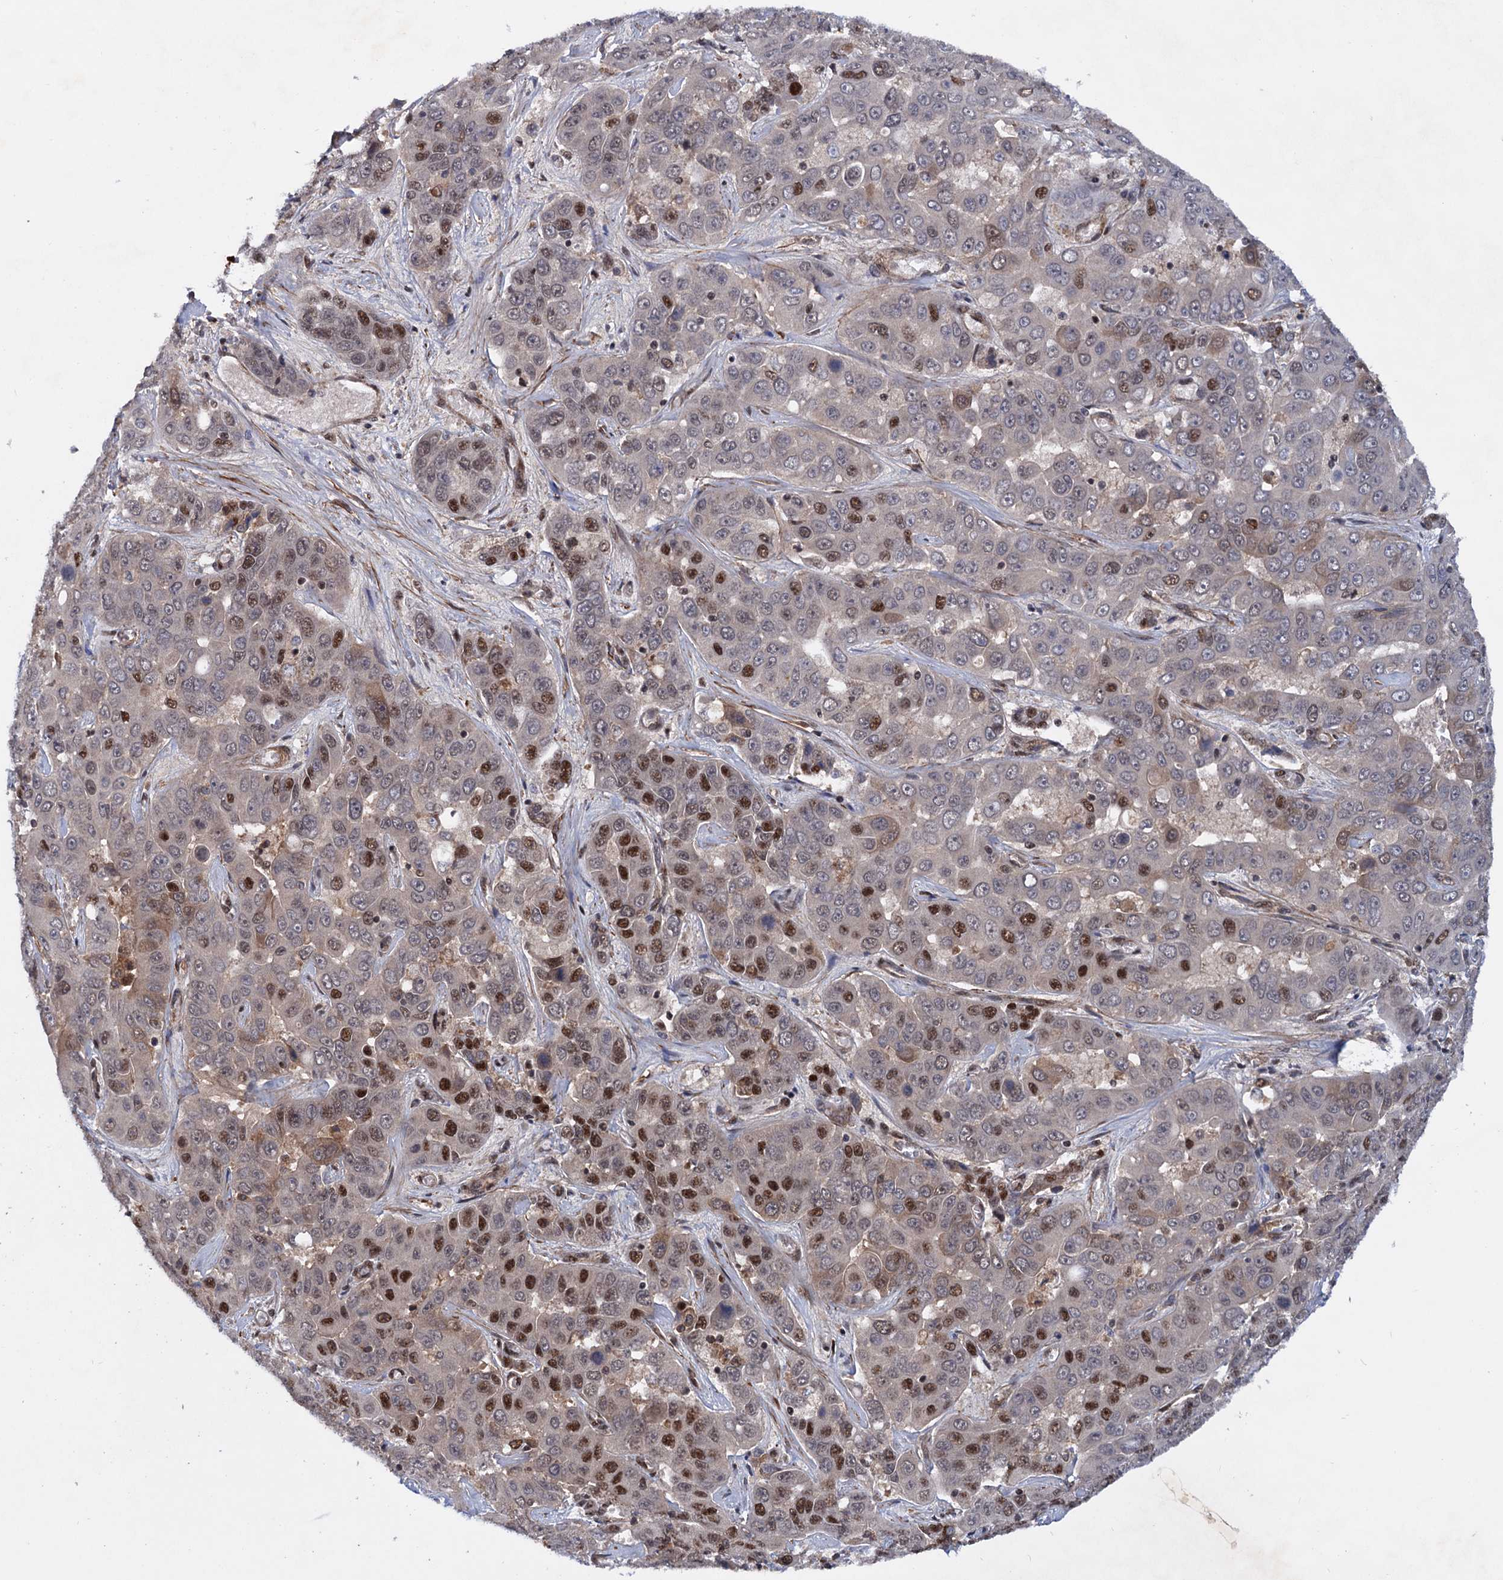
{"staining": {"intensity": "strong", "quantity": "<25%", "location": "nuclear"}, "tissue": "liver cancer", "cell_type": "Tumor cells", "image_type": "cancer", "snomed": [{"axis": "morphology", "description": "Cholangiocarcinoma"}, {"axis": "topography", "description": "Liver"}], "caption": "Immunohistochemical staining of human cholangiocarcinoma (liver) demonstrates medium levels of strong nuclear expression in about <25% of tumor cells. The protein of interest is shown in brown color, while the nuclei are stained blue.", "gene": "TBC1D12", "patient": {"sex": "female", "age": 52}}